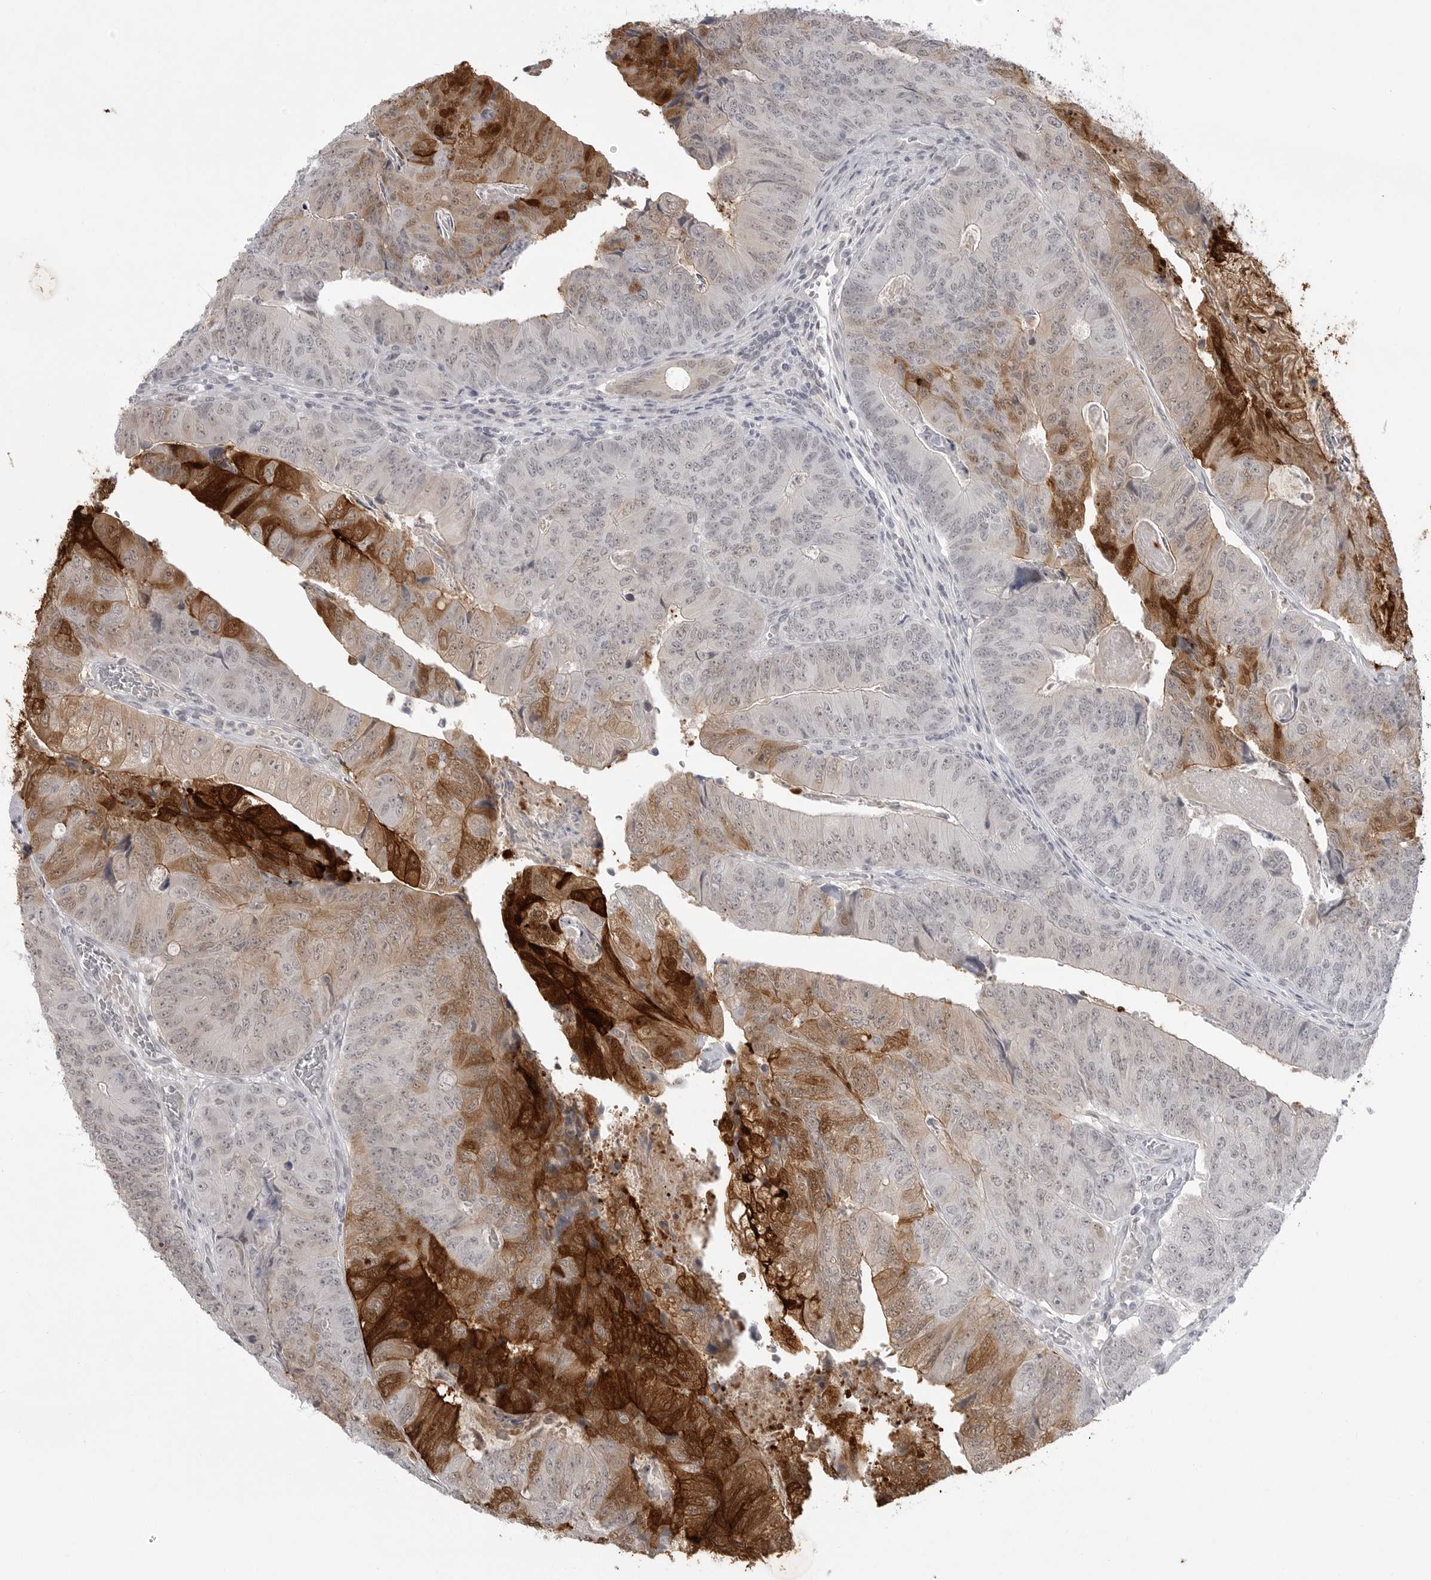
{"staining": {"intensity": "strong", "quantity": "25%-75%", "location": "cytoplasmic/membranous"}, "tissue": "colorectal cancer", "cell_type": "Tumor cells", "image_type": "cancer", "snomed": [{"axis": "morphology", "description": "Adenocarcinoma, NOS"}, {"axis": "topography", "description": "Colon"}], "caption": "Protein analysis of colorectal adenocarcinoma tissue shows strong cytoplasmic/membranous expression in approximately 25%-75% of tumor cells.", "gene": "TCTN3", "patient": {"sex": "female", "age": 67}}